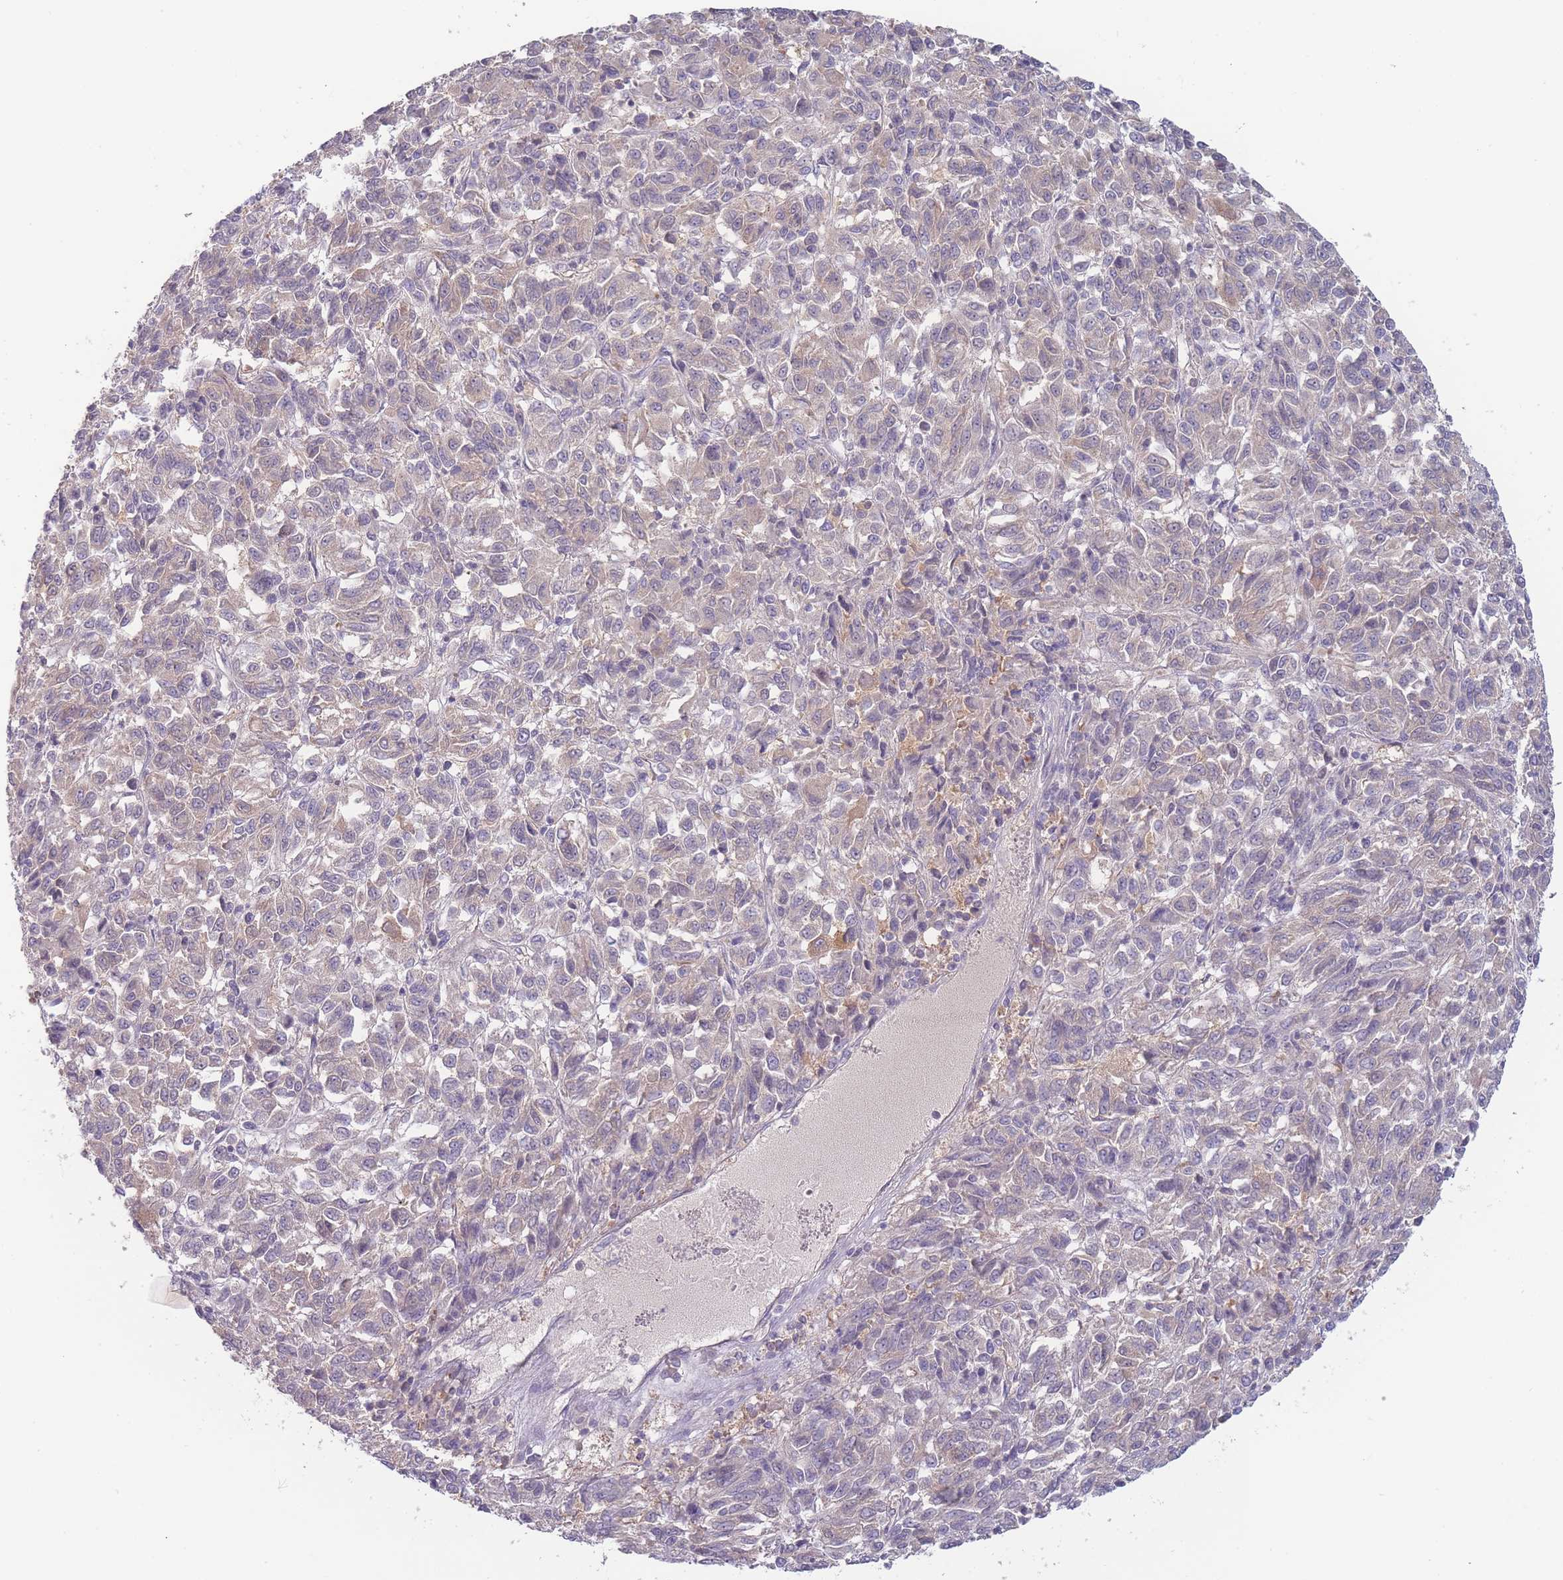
{"staining": {"intensity": "weak", "quantity": "<25%", "location": "cytoplasmic/membranous"}, "tissue": "melanoma", "cell_type": "Tumor cells", "image_type": "cancer", "snomed": [{"axis": "morphology", "description": "Malignant melanoma, Metastatic site"}, {"axis": "topography", "description": "Lung"}], "caption": "Photomicrograph shows no significant protein positivity in tumor cells of malignant melanoma (metastatic site).", "gene": "SPHKAP", "patient": {"sex": "male", "age": 64}}